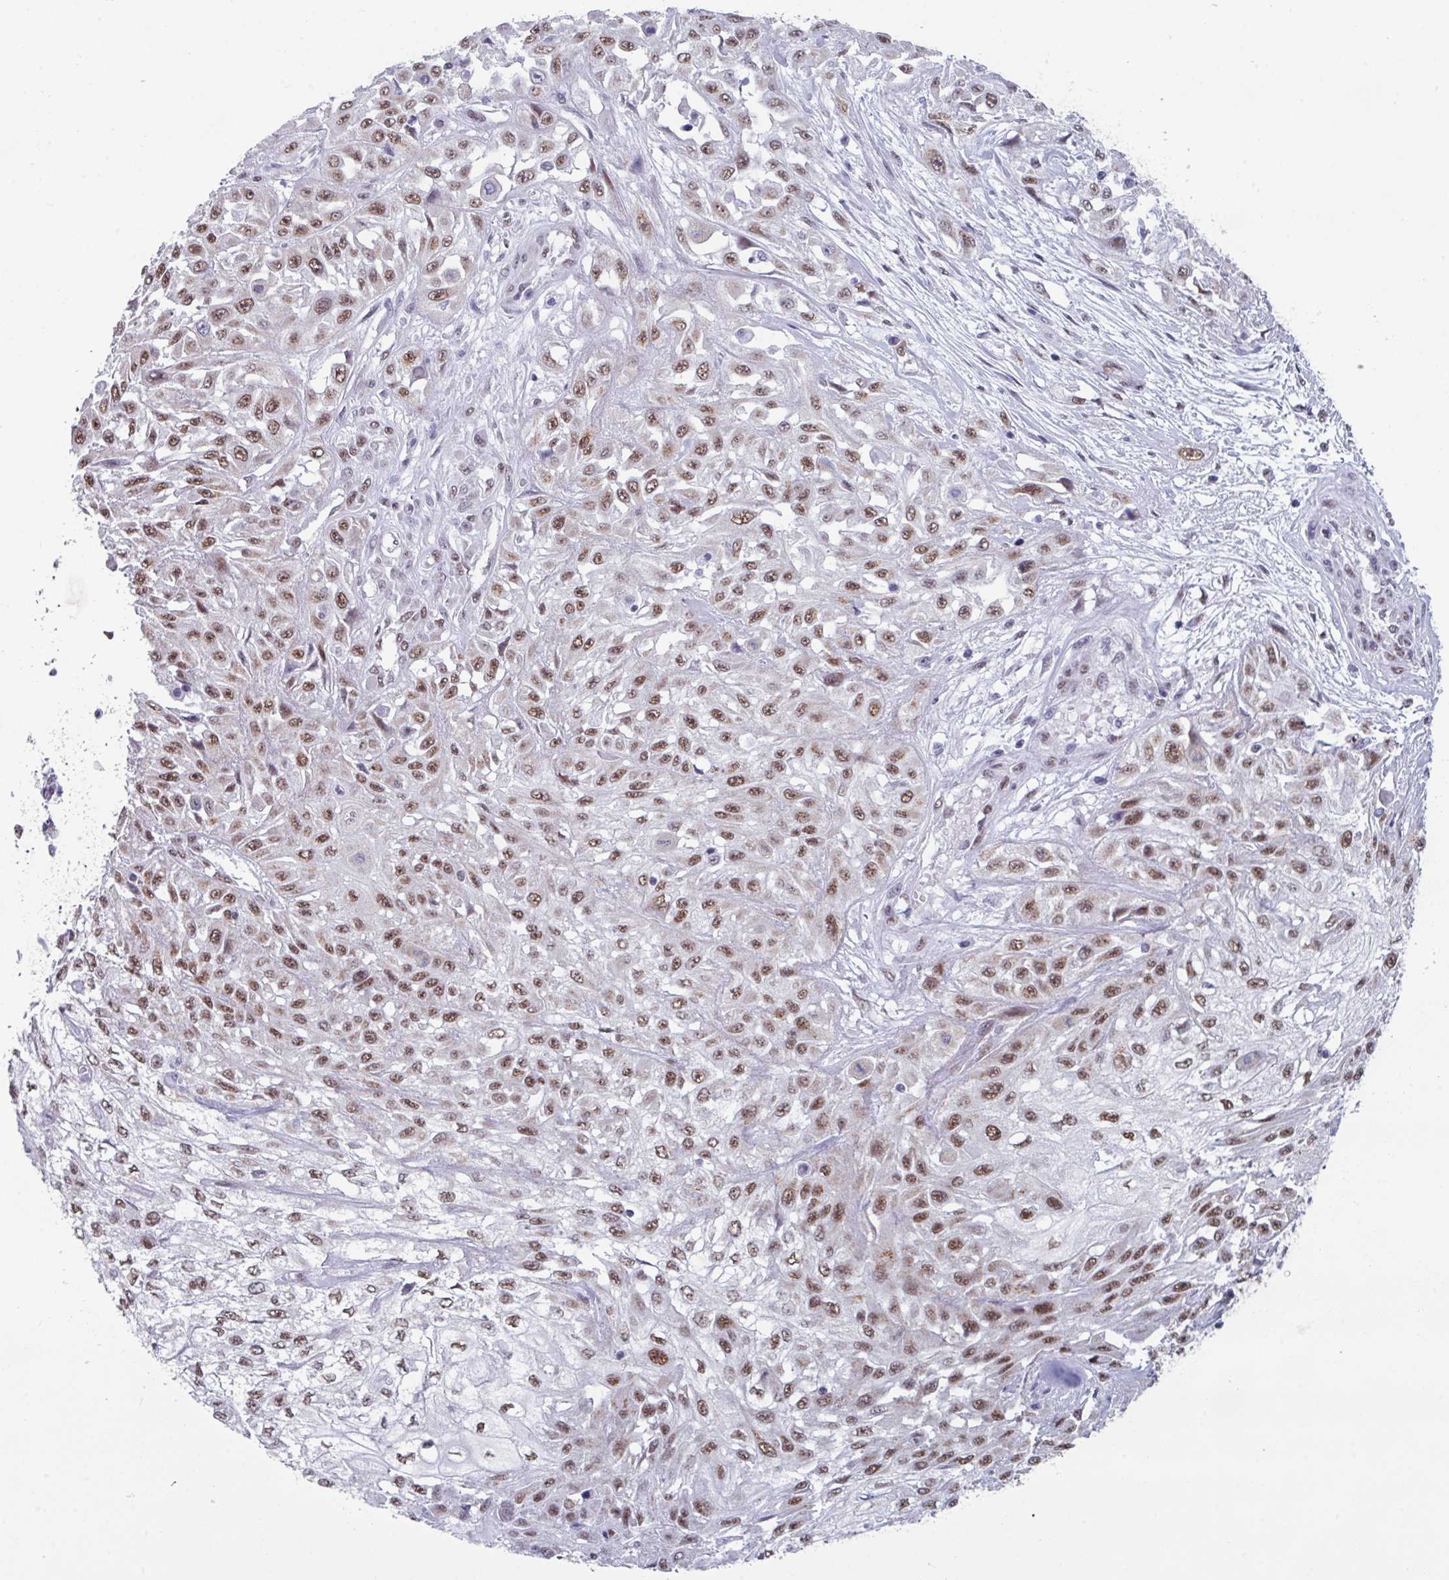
{"staining": {"intensity": "moderate", "quantity": ">75%", "location": "nuclear"}, "tissue": "skin cancer", "cell_type": "Tumor cells", "image_type": "cancer", "snomed": [{"axis": "morphology", "description": "Squamous cell carcinoma, NOS"}, {"axis": "morphology", "description": "Squamous cell carcinoma, metastatic, NOS"}, {"axis": "topography", "description": "Skin"}, {"axis": "topography", "description": "Lymph node"}], "caption": "Tumor cells reveal medium levels of moderate nuclear positivity in about >75% of cells in skin cancer. The staining was performed using DAB (3,3'-diaminobenzidine) to visualize the protein expression in brown, while the nuclei were stained in blue with hematoxylin (Magnification: 20x).", "gene": "PUF60", "patient": {"sex": "male", "age": 75}}